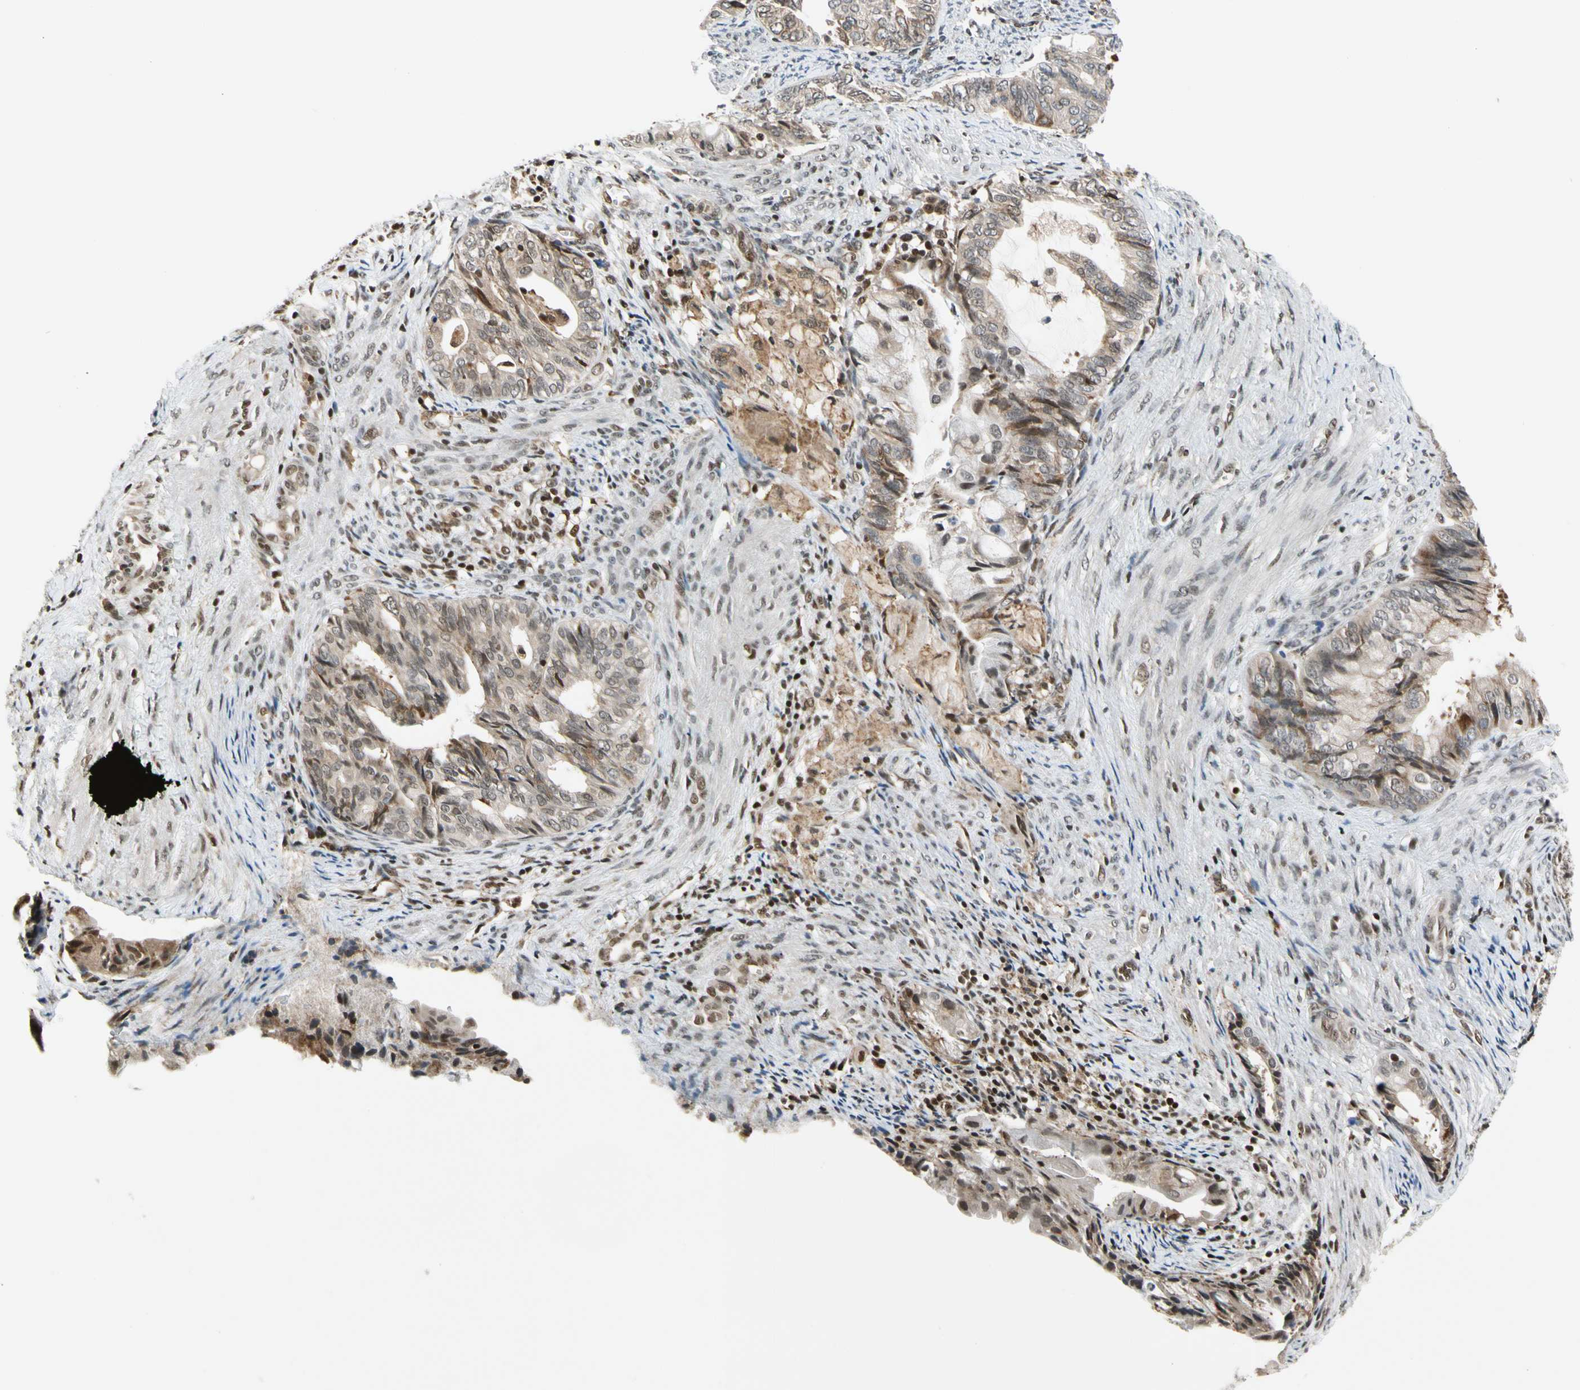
{"staining": {"intensity": "weak", "quantity": ">75%", "location": "cytoplasmic/membranous,nuclear"}, "tissue": "endometrial cancer", "cell_type": "Tumor cells", "image_type": "cancer", "snomed": [{"axis": "morphology", "description": "Adenocarcinoma, NOS"}, {"axis": "topography", "description": "Endometrium"}], "caption": "DAB (3,3'-diaminobenzidine) immunohistochemical staining of endometrial adenocarcinoma displays weak cytoplasmic/membranous and nuclear protein positivity in about >75% of tumor cells. Using DAB (brown) and hematoxylin (blue) stains, captured at high magnification using brightfield microscopy.", "gene": "DAXX", "patient": {"sex": "female", "age": 86}}